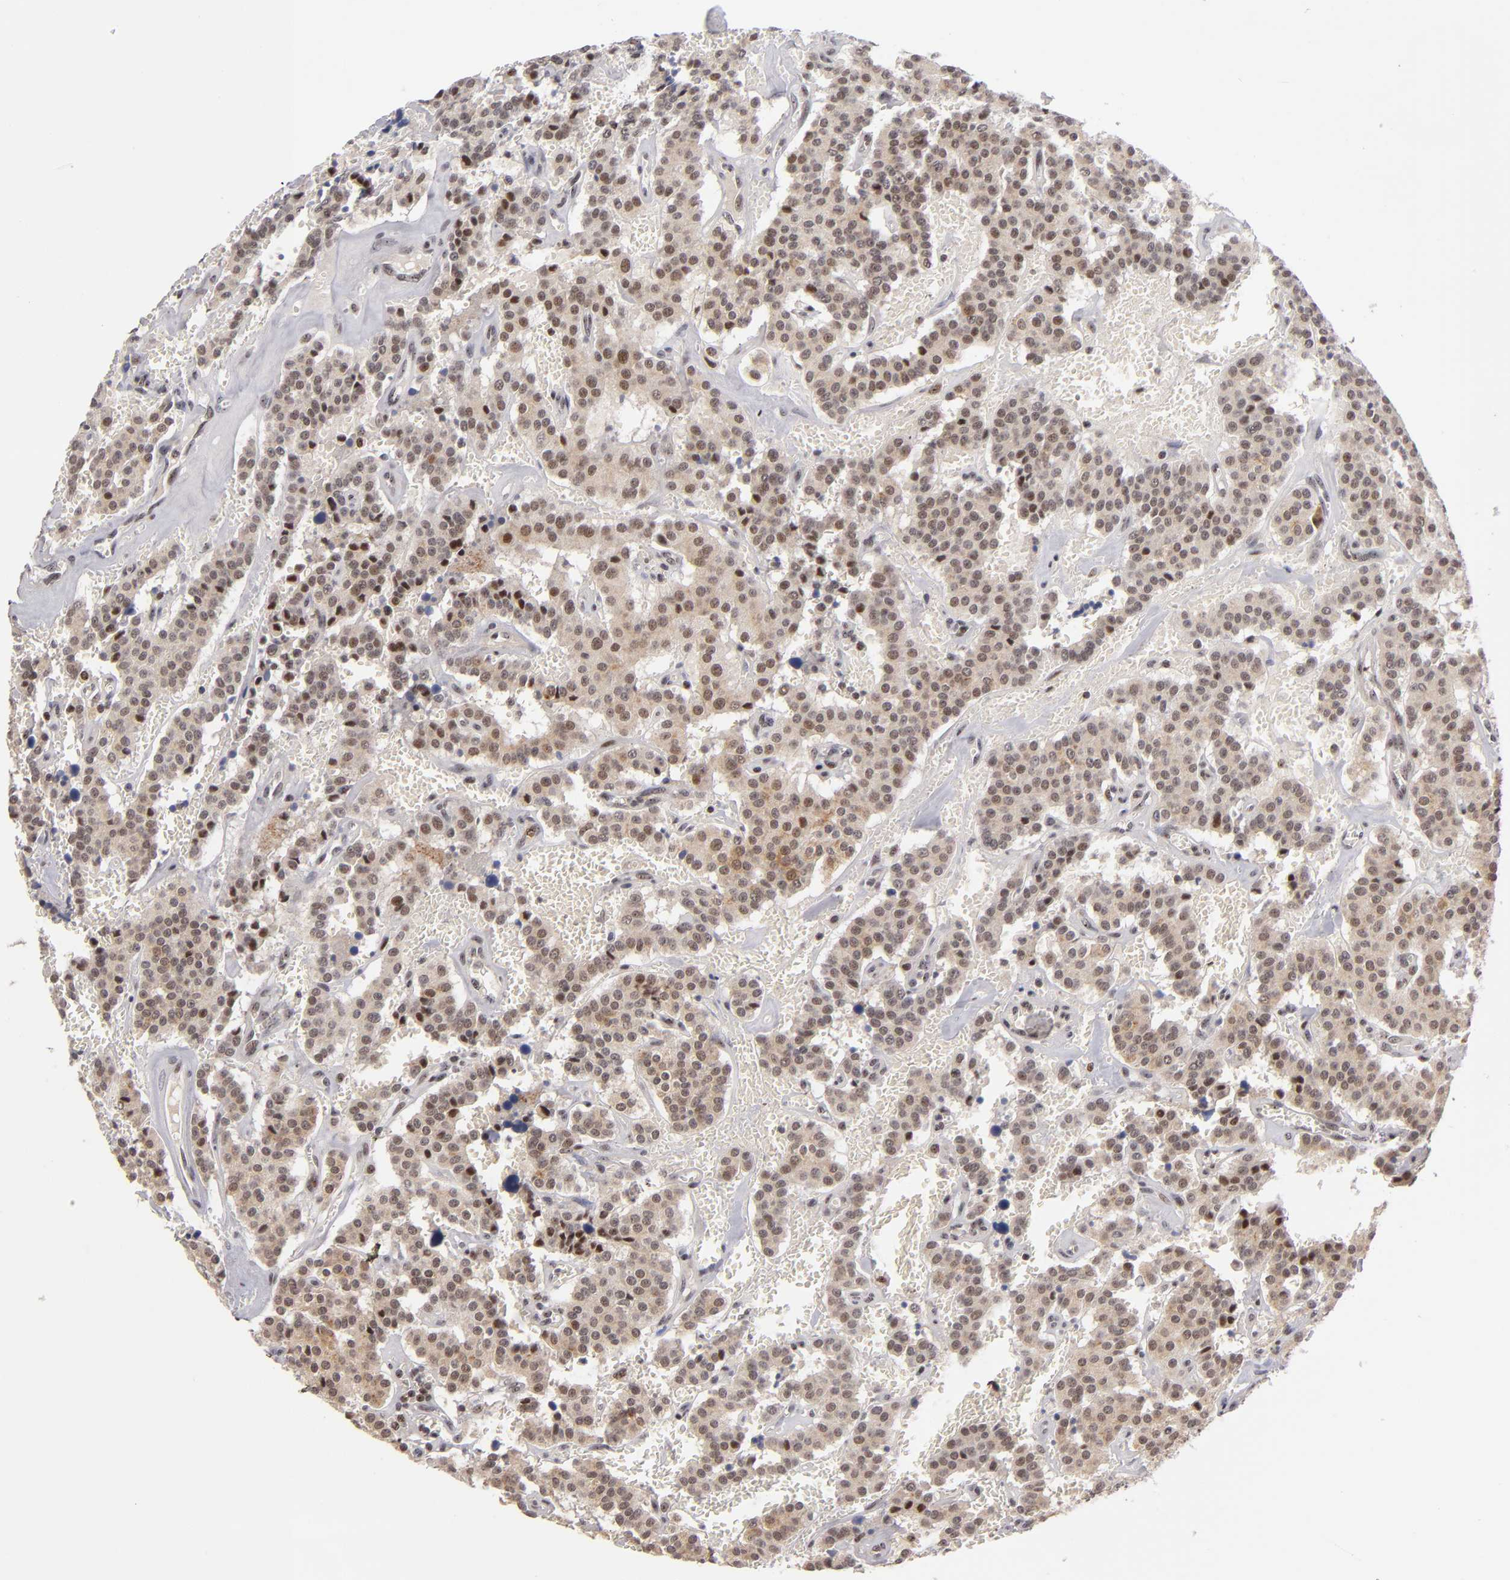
{"staining": {"intensity": "moderate", "quantity": ">75%", "location": "cytoplasmic/membranous,nuclear"}, "tissue": "carcinoid", "cell_type": "Tumor cells", "image_type": "cancer", "snomed": [{"axis": "morphology", "description": "Carcinoid, malignant, NOS"}, {"axis": "topography", "description": "Bronchus"}], "caption": "Tumor cells reveal moderate cytoplasmic/membranous and nuclear positivity in about >75% of cells in malignant carcinoid. The staining was performed using DAB, with brown indicating positive protein expression. Nuclei are stained blue with hematoxylin.", "gene": "PCNX4", "patient": {"sex": "male", "age": 55}}